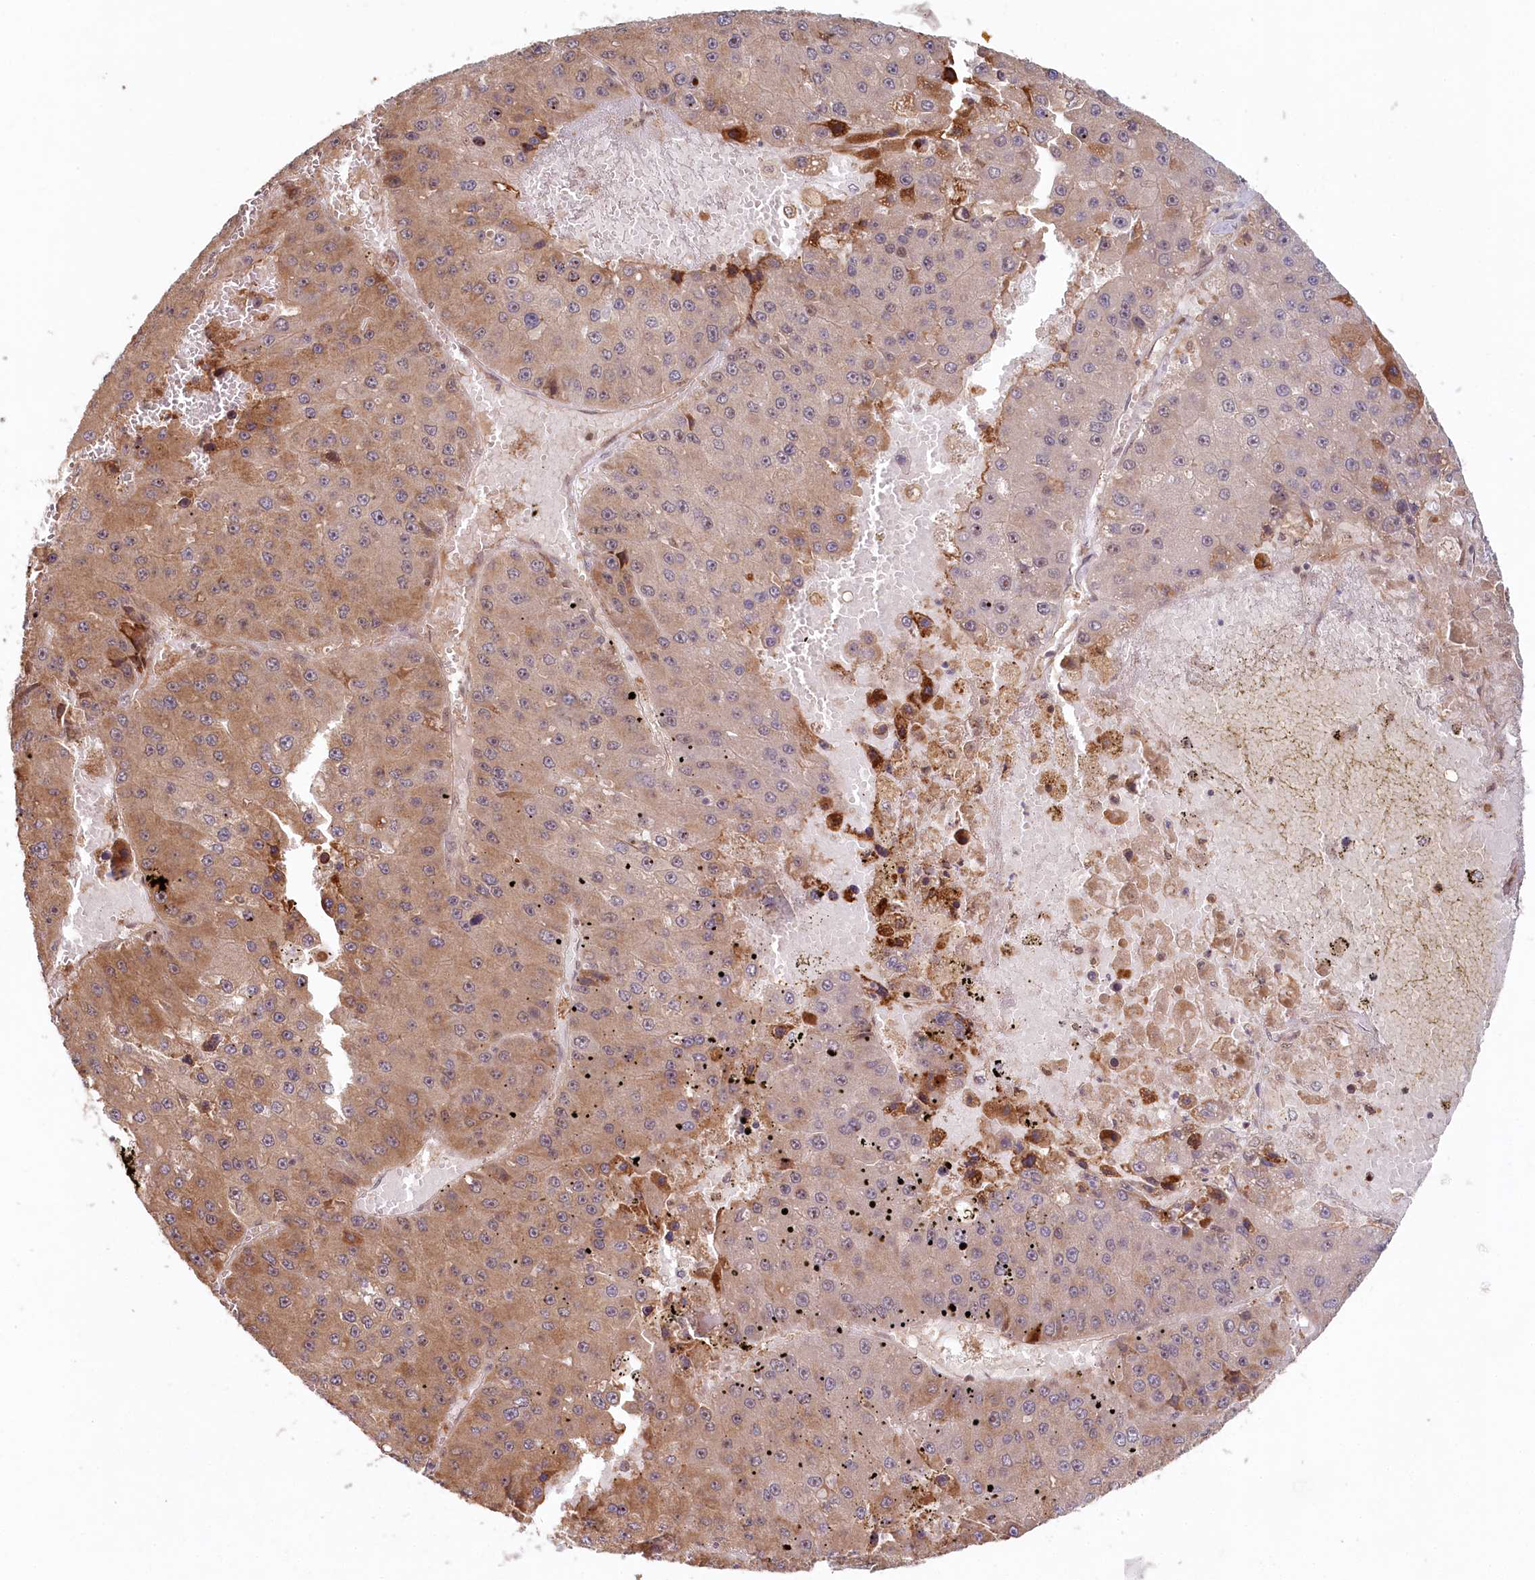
{"staining": {"intensity": "moderate", "quantity": "25%-75%", "location": "cytoplasmic/membranous"}, "tissue": "liver cancer", "cell_type": "Tumor cells", "image_type": "cancer", "snomed": [{"axis": "morphology", "description": "Carcinoma, Hepatocellular, NOS"}, {"axis": "topography", "description": "Liver"}], "caption": "The micrograph reveals immunohistochemical staining of liver cancer (hepatocellular carcinoma). There is moderate cytoplasmic/membranous expression is seen in approximately 25%-75% of tumor cells. The protein is stained brown, and the nuclei are stained in blue (DAB (3,3'-diaminobenzidine) IHC with brightfield microscopy, high magnification).", "gene": "WAPL", "patient": {"sex": "female", "age": 73}}